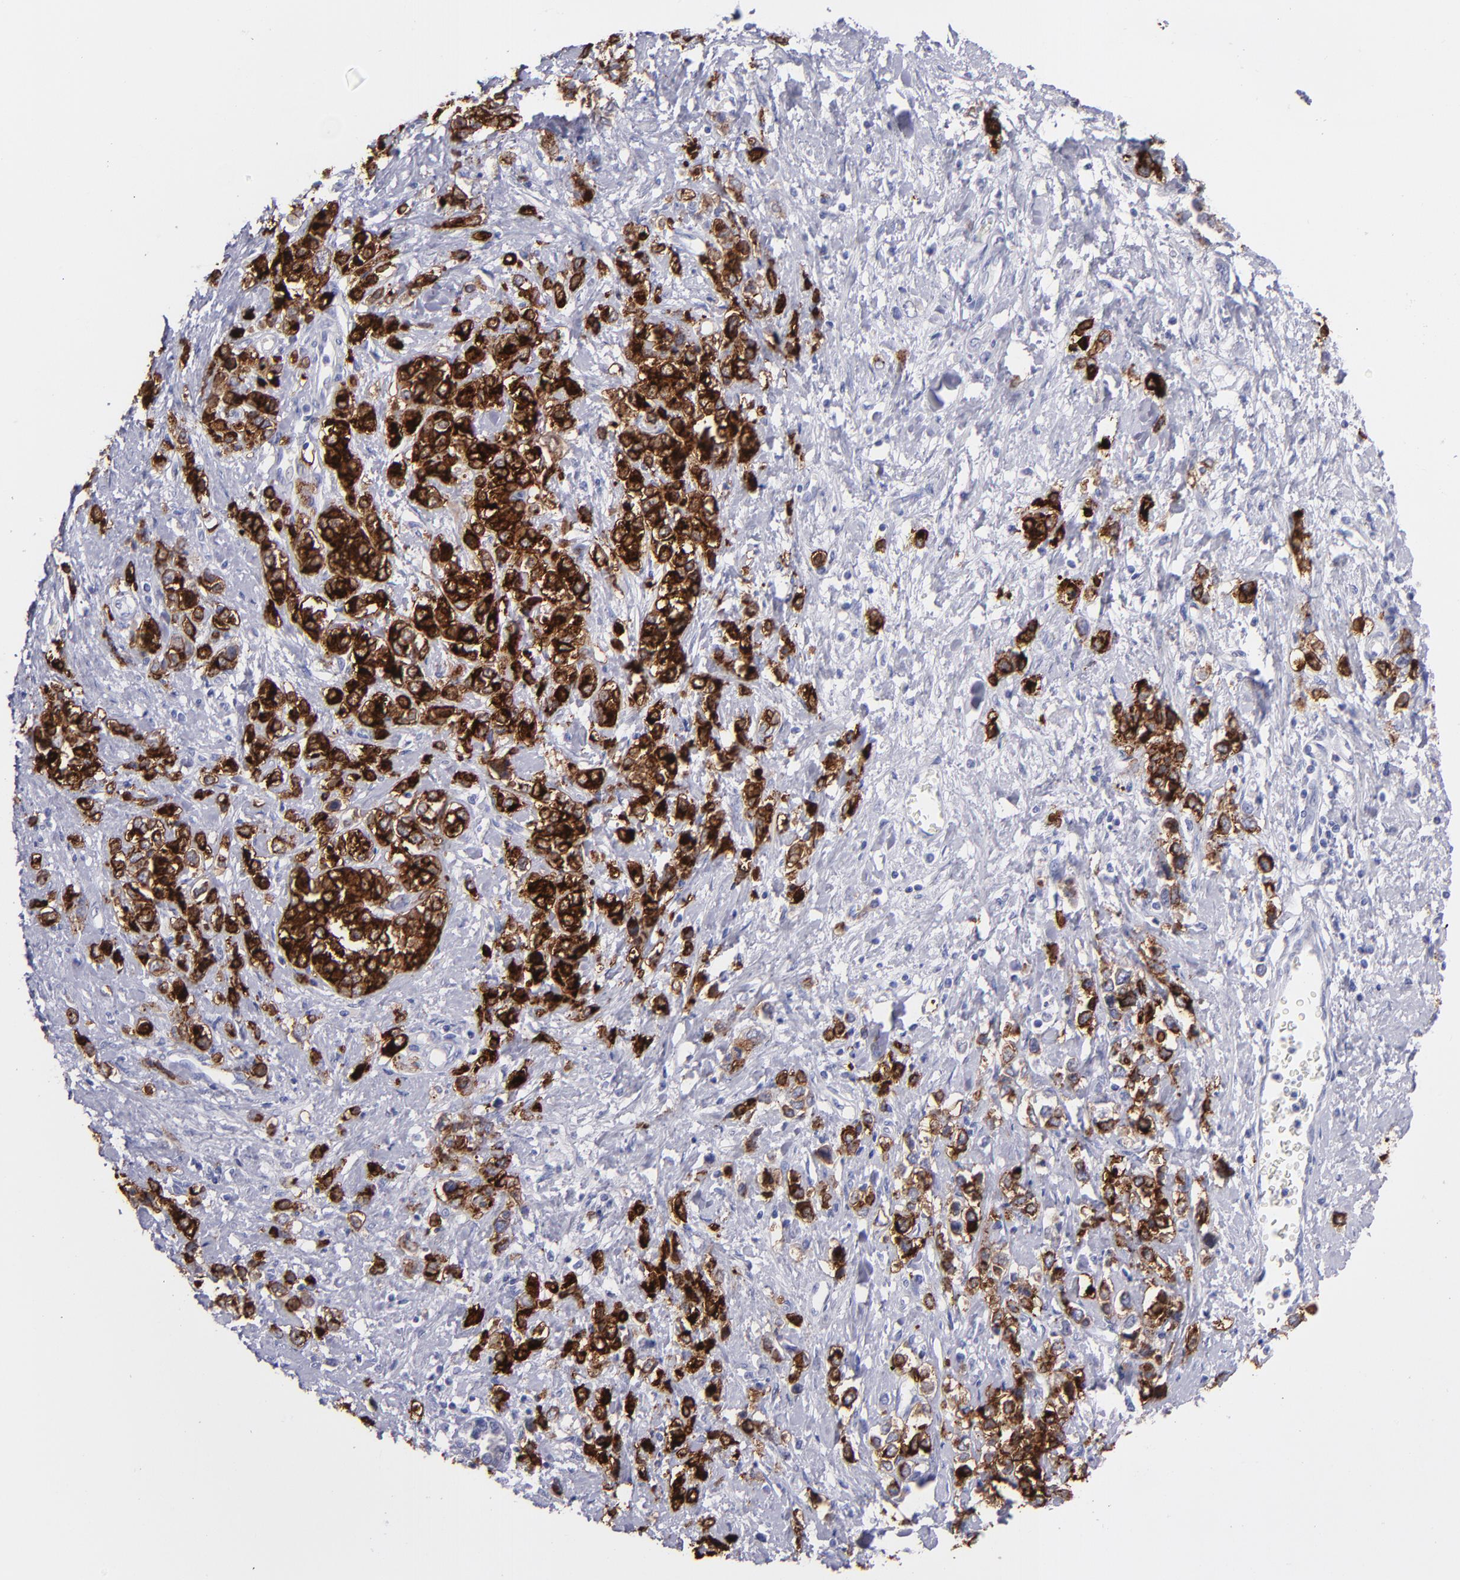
{"staining": {"intensity": "strong", "quantity": ">75%", "location": "cytoplasmic/membranous"}, "tissue": "stomach cancer", "cell_type": "Tumor cells", "image_type": "cancer", "snomed": [{"axis": "morphology", "description": "Adenocarcinoma, NOS"}, {"axis": "topography", "description": "Stomach, upper"}], "caption": "Human stomach cancer stained with a brown dye reveals strong cytoplasmic/membranous positive positivity in about >75% of tumor cells.", "gene": "SNAP25", "patient": {"sex": "male", "age": 76}}